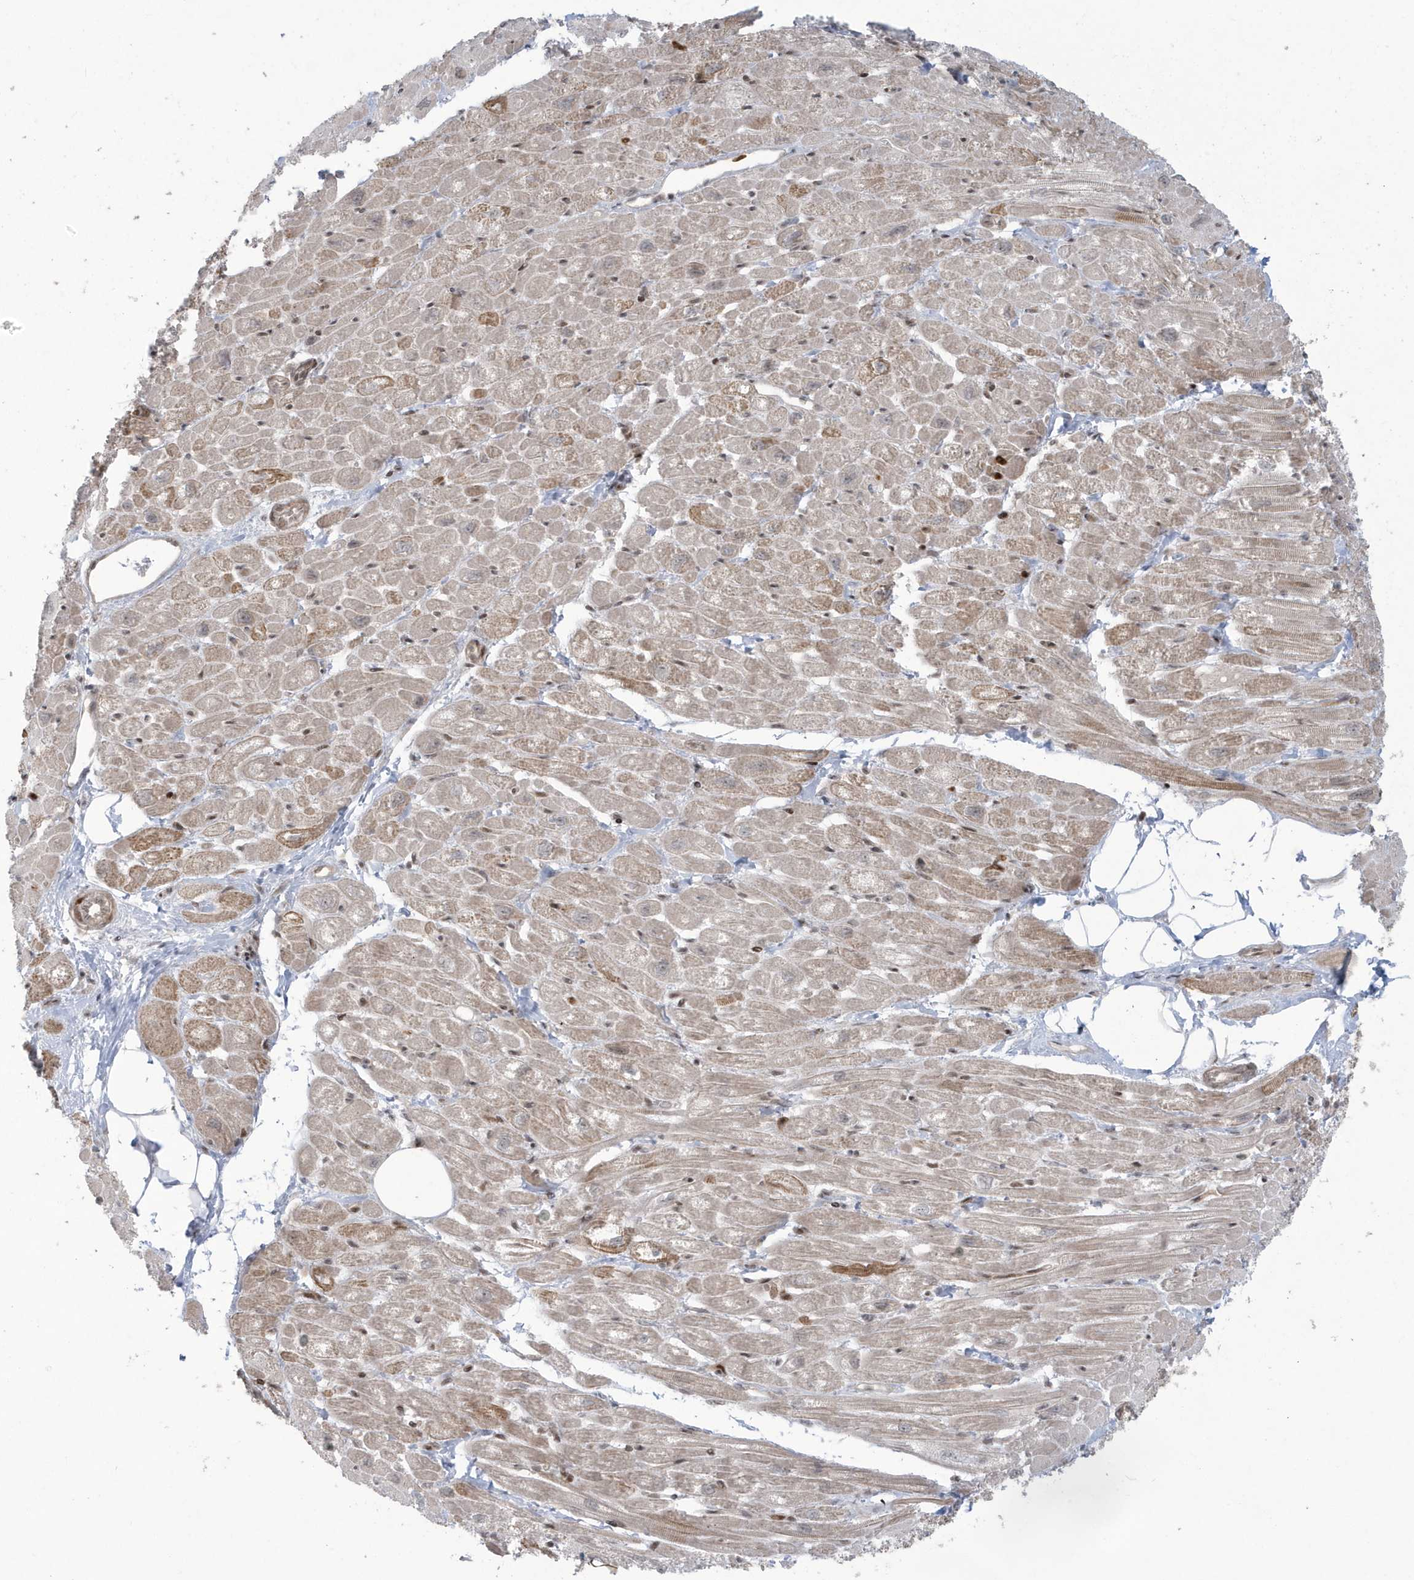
{"staining": {"intensity": "weak", "quantity": ">75%", "location": "cytoplasmic/membranous"}, "tissue": "heart muscle", "cell_type": "Cardiomyocytes", "image_type": "normal", "snomed": [{"axis": "morphology", "description": "Normal tissue, NOS"}, {"axis": "topography", "description": "Heart"}], "caption": "DAB immunohistochemical staining of unremarkable heart muscle exhibits weak cytoplasmic/membranous protein staining in approximately >75% of cardiomyocytes.", "gene": "C1orf52", "patient": {"sex": "male", "age": 50}}